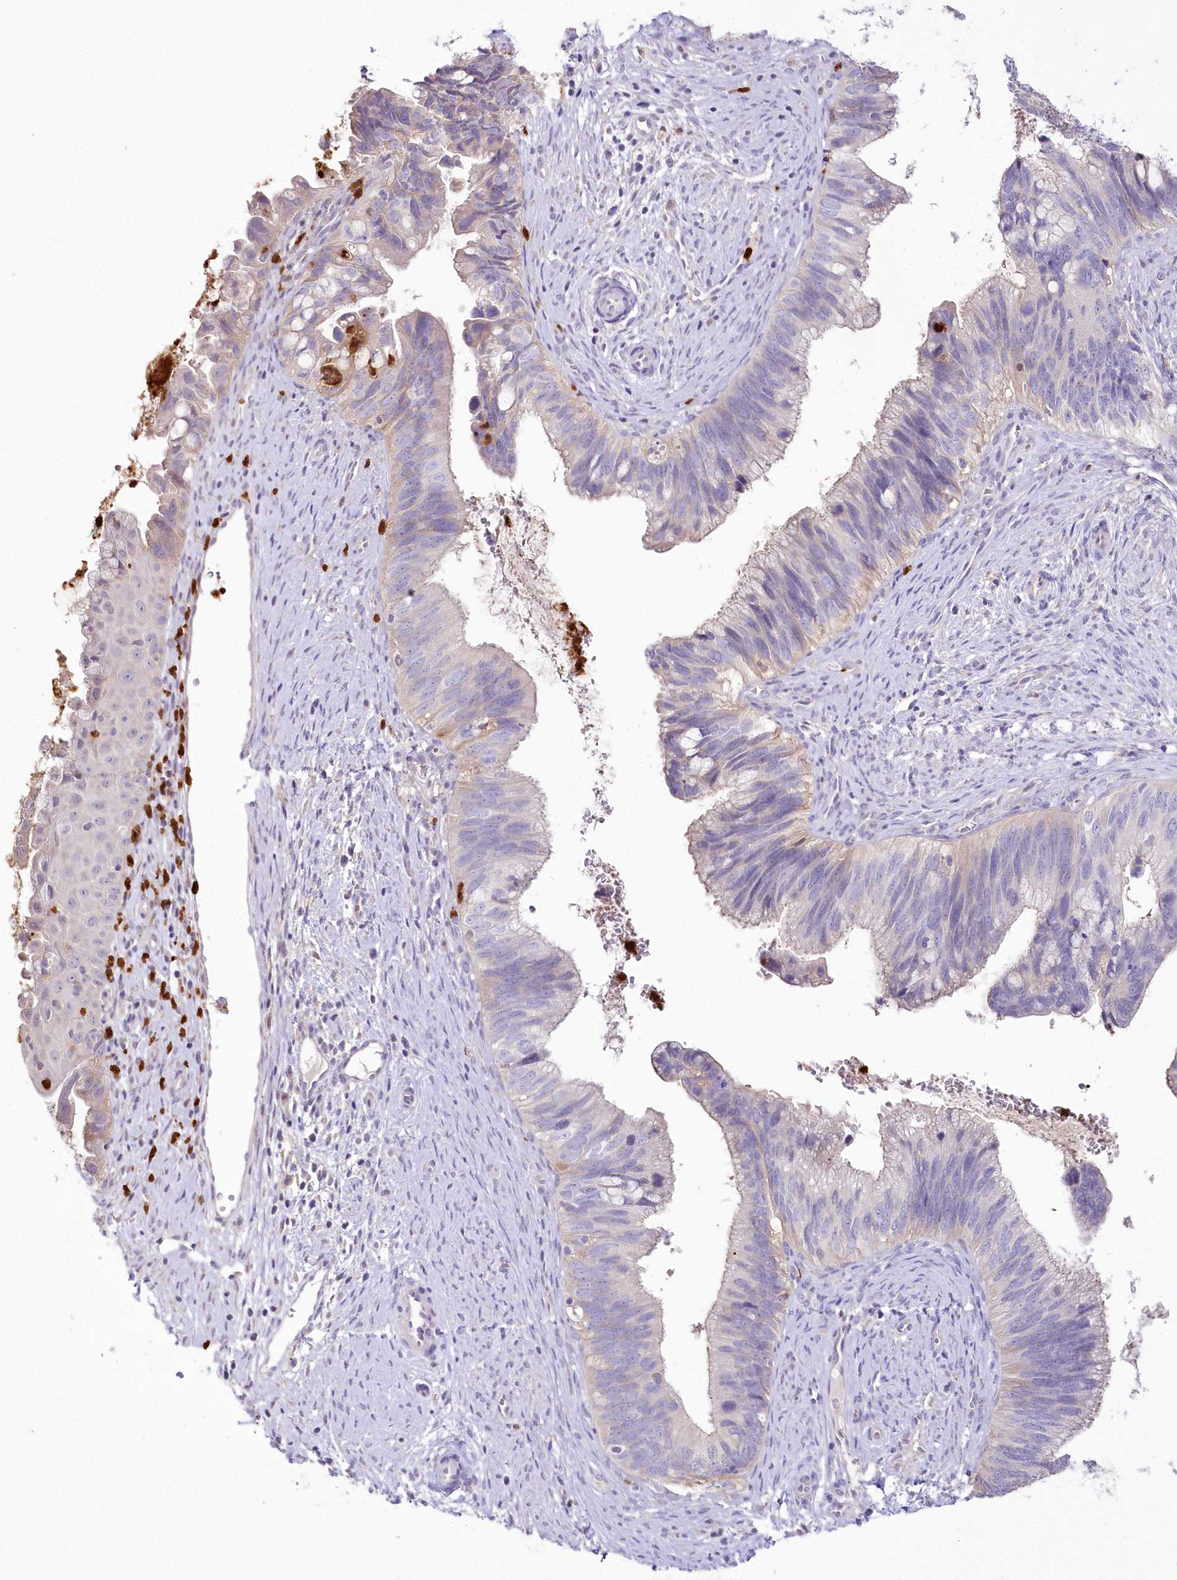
{"staining": {"intensity": "negative", "quantity": "none", "location": "none"}, "tissue": "cervical cancer", "cell_type": "Tumor cells", "image_type": "cancer", "snomed": [{"axis": "morphology", "description": "Adenocarcinoma, NOS"}, {"axis": "topography", "description": "Cervix"}], "caption": "Immunohistochemistry (IHC) of human cervical cancer (adenocarcinoma) demonstrates no staining in tumor cells. (Stains: DAB immunohistochemistry (IHC) with hematoxylin counter stain, Microscopy: brightfield microscopy at high magnification).", "gene": "DPYD", "patient": {"sex": "female", "age": 42}}